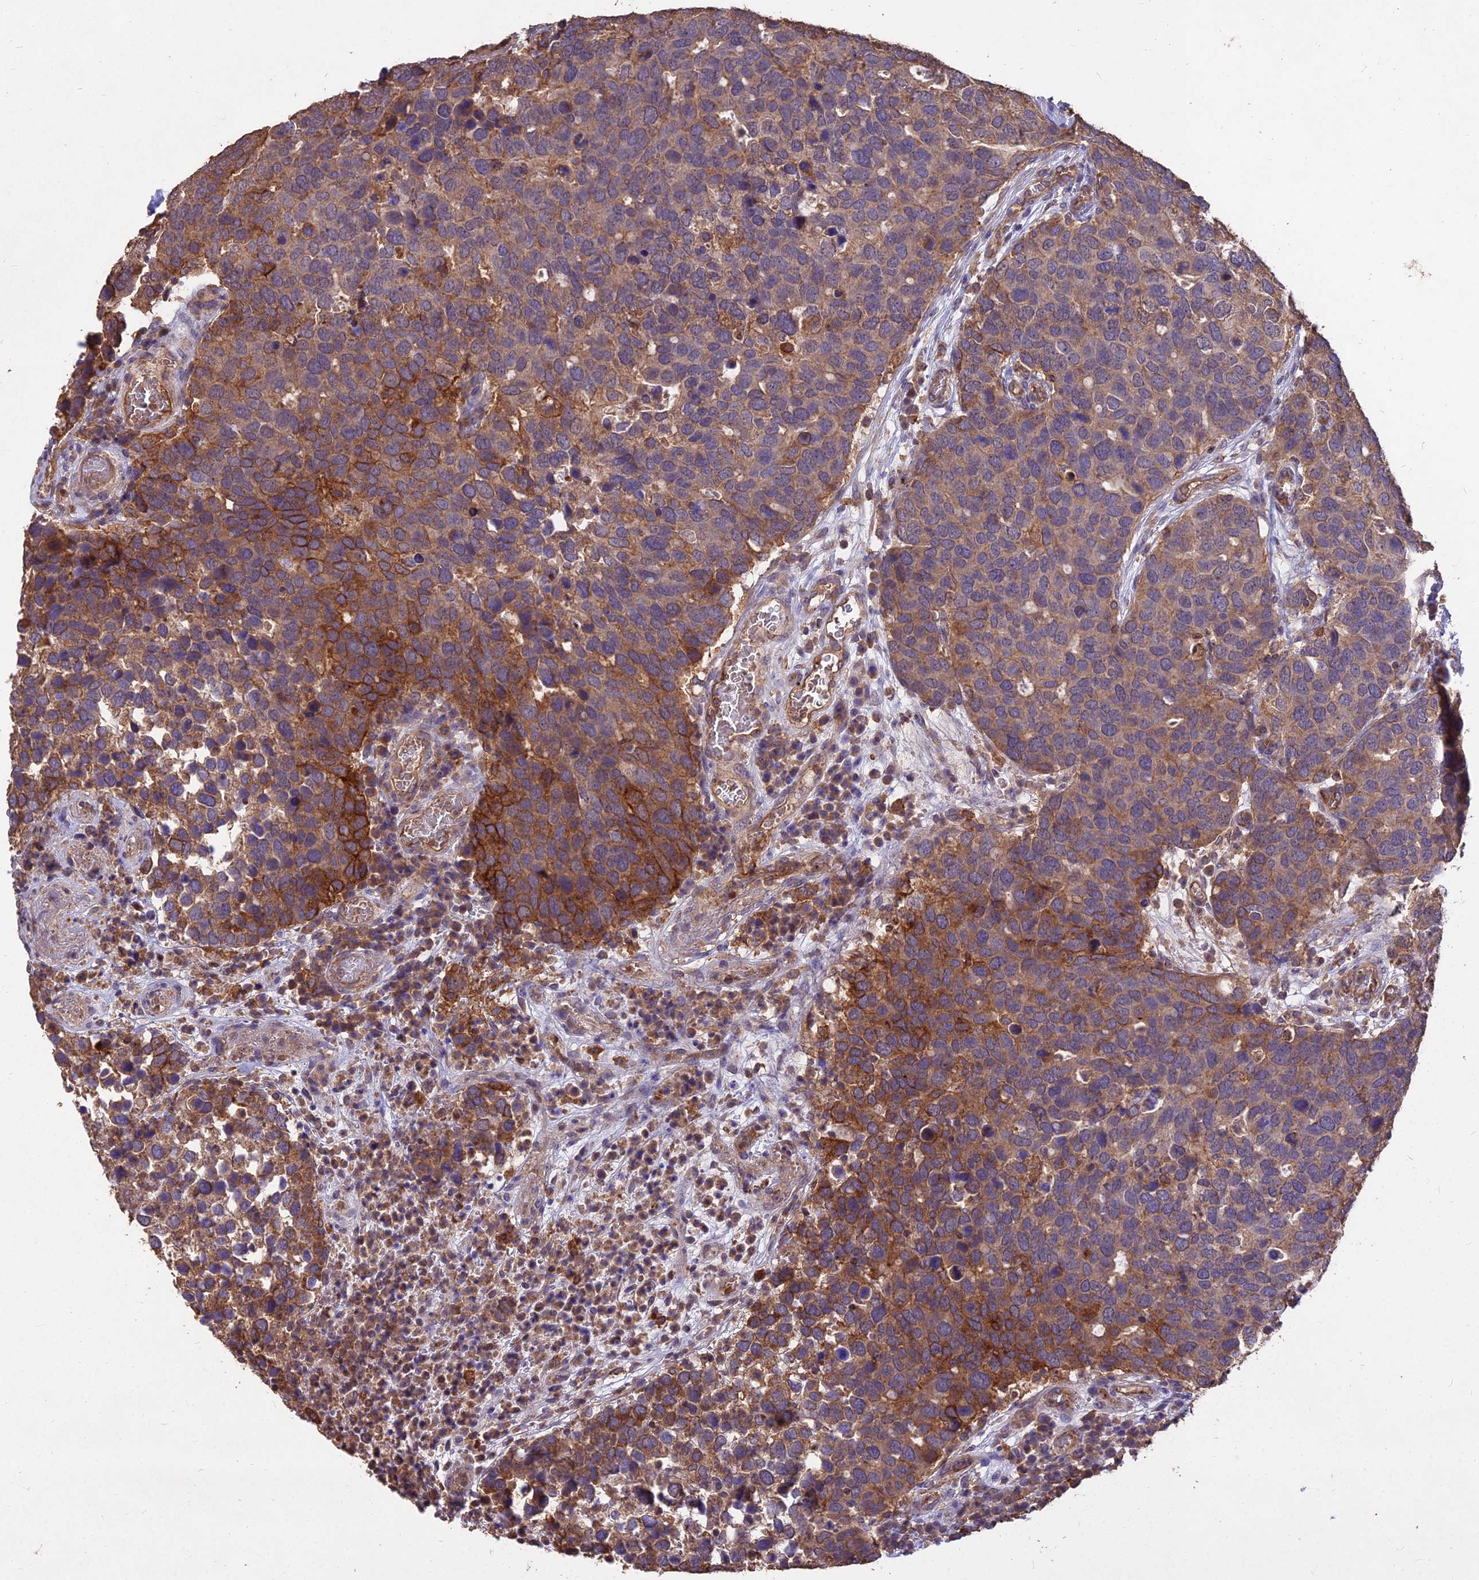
{"staining": {"intensity": "moderate", "quantity": ">75%", "location": "cytoplasmic/membranous"}, "tissue": "breast cancer", "cell_type": "Tumor cells", "image_type": "cancer", "snomed": [{"axis": "morphology", "description": "Duct carcinoma"}, {"axis": "topography", "description": "Breast"}], "caption": "Immunohistochemical staining of breast cancer (invasive ductal carcinoma) displays moderate cytoplasmic/membranous protein expression in approximately >75% of tumor cells.", "gene": "CEMIP2", "patient": {"sex": "female", "age": 83}}